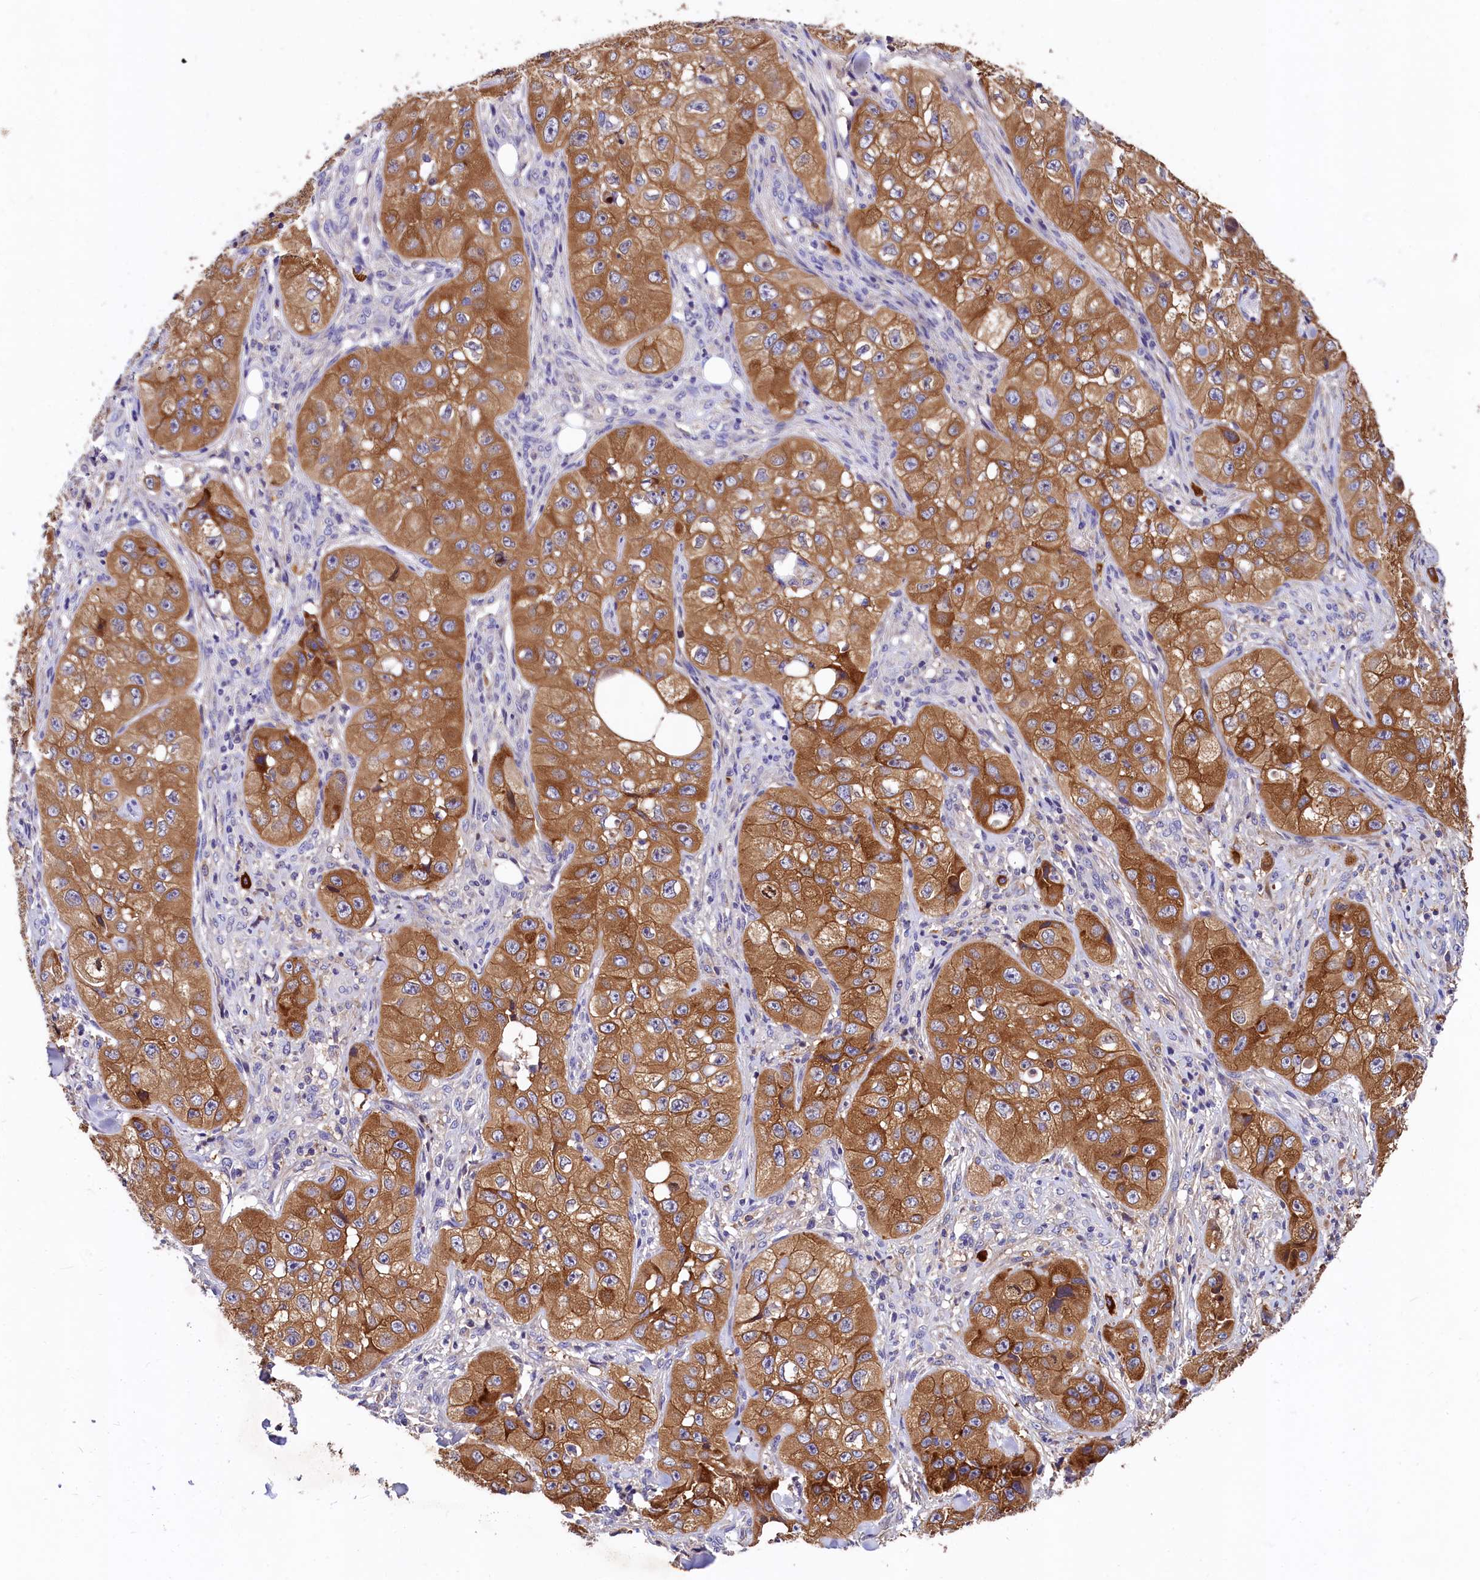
{"staining": {"intensity": "moderate", "quantity": ">75%", "location": "cytoplasmic/membranous"}, "tissue": "skin cancer", "cell_type": "Tumor cells", "image_type": "cancer", "snomed": [{"axis": "morphology", "description": "Squamous cell carcinoma, NOS"}, {"axis": "topography", "description": "Skin"}, {"axis": "topography", "description": "Subcutis"}], "caption": "This is an image of immunohistochemistry (IHC) staining of skin cancer (squamous cell carcinoma), which shows moderate positivity in the cytoplasmic/membranous of tumor cells.", "gene": "EPS8L2", "patient": {"sex": "male", "age": 73}}